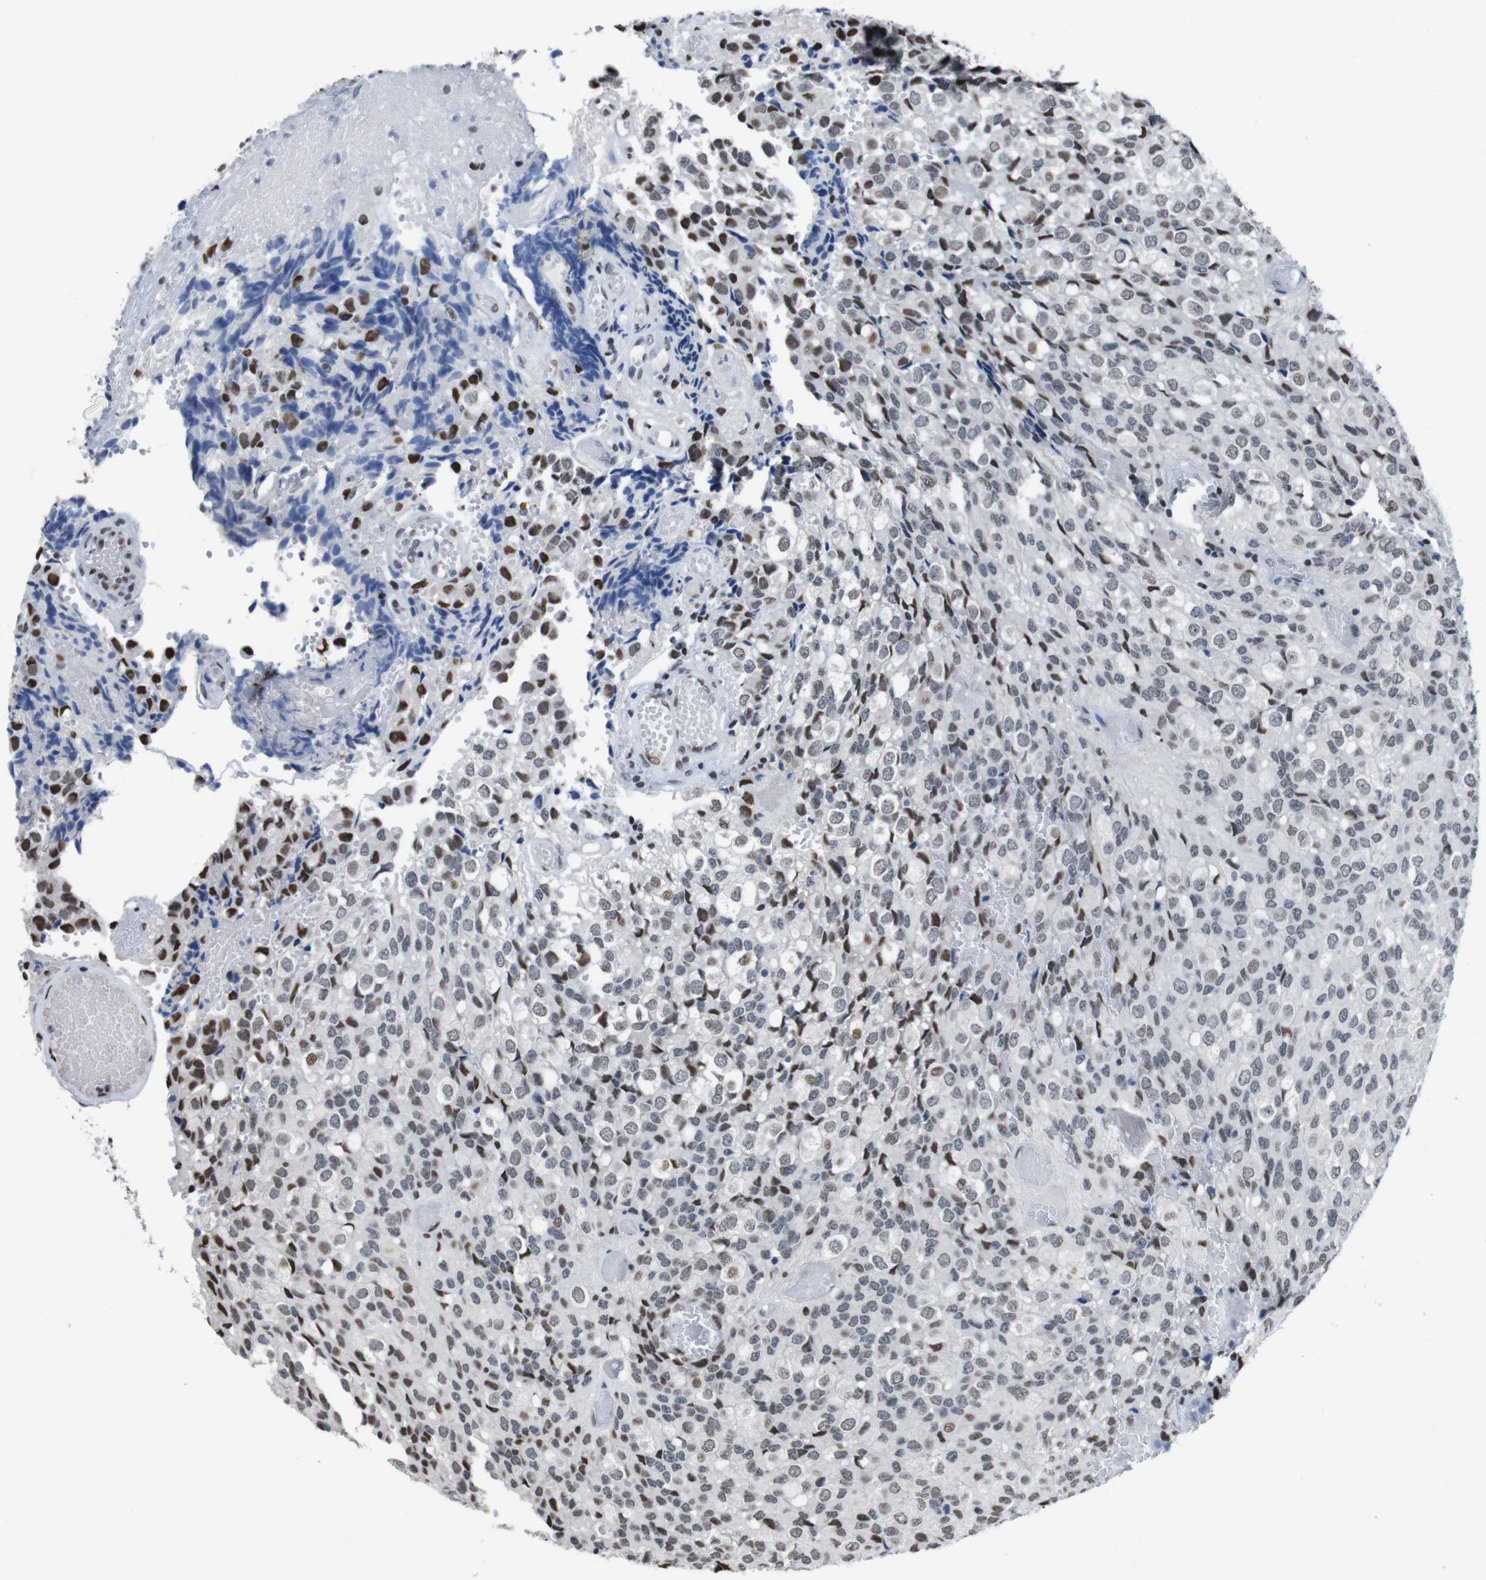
{"staining": {"intensity": "strong", "quantity": "<25%", "location": "nuclear"}, "tissue": "glioma", "cell_type": "Tumor cells", "image_type": "cancer", "snomed": [{"axis": "morphology", "description": "Glioma, malignant, High grade"}, {"axis": "topography", "description": "Brain"}], "caption": "There is medium levels of strong nuclear expression in tumor cells of malignant high-grade glioma, as demonstrated by immunohistochemical staining (brown color).", "gene": "PIP4P2", "patient": {"sex": "male", "age": 32}}